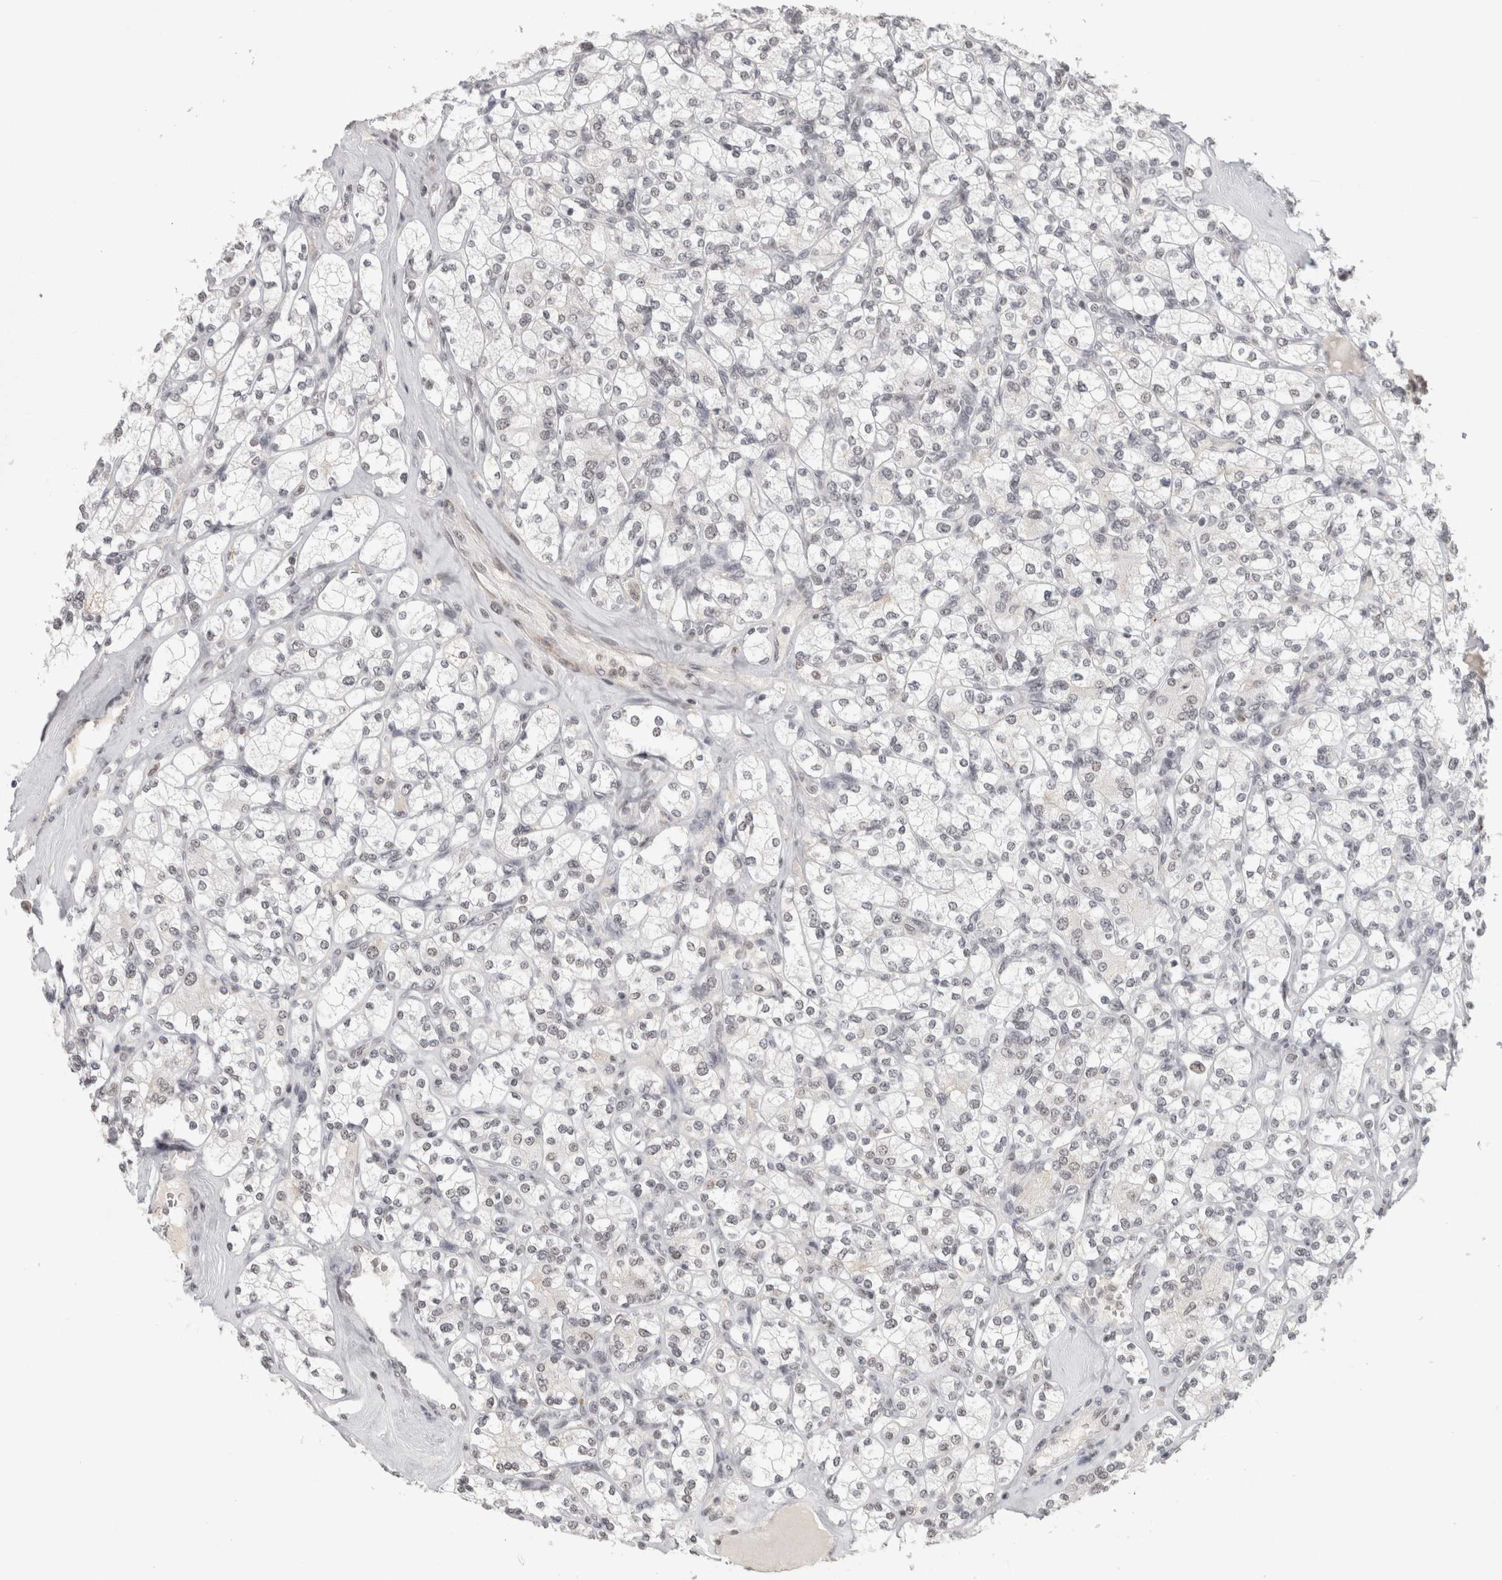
{"staining": {"intensity": "negative", "quantity": "none", "location": "none"}, "tissue": "renal cancer", "cell_type": "Tumor cells", "image_type": "cancer", "snomed": [{"axis": "morphology", "description": "Adenocarcinoma, NOS"}, {"axis": "topography", "description": "Kidney"}], "caption": "This is an immunohistochemistry (IHC) micrograph of human renal adenocarcinoma. There is no staining in tumor cells.", "gene": "ZNF830", "patient": {"sex": "male", "age": 77}}